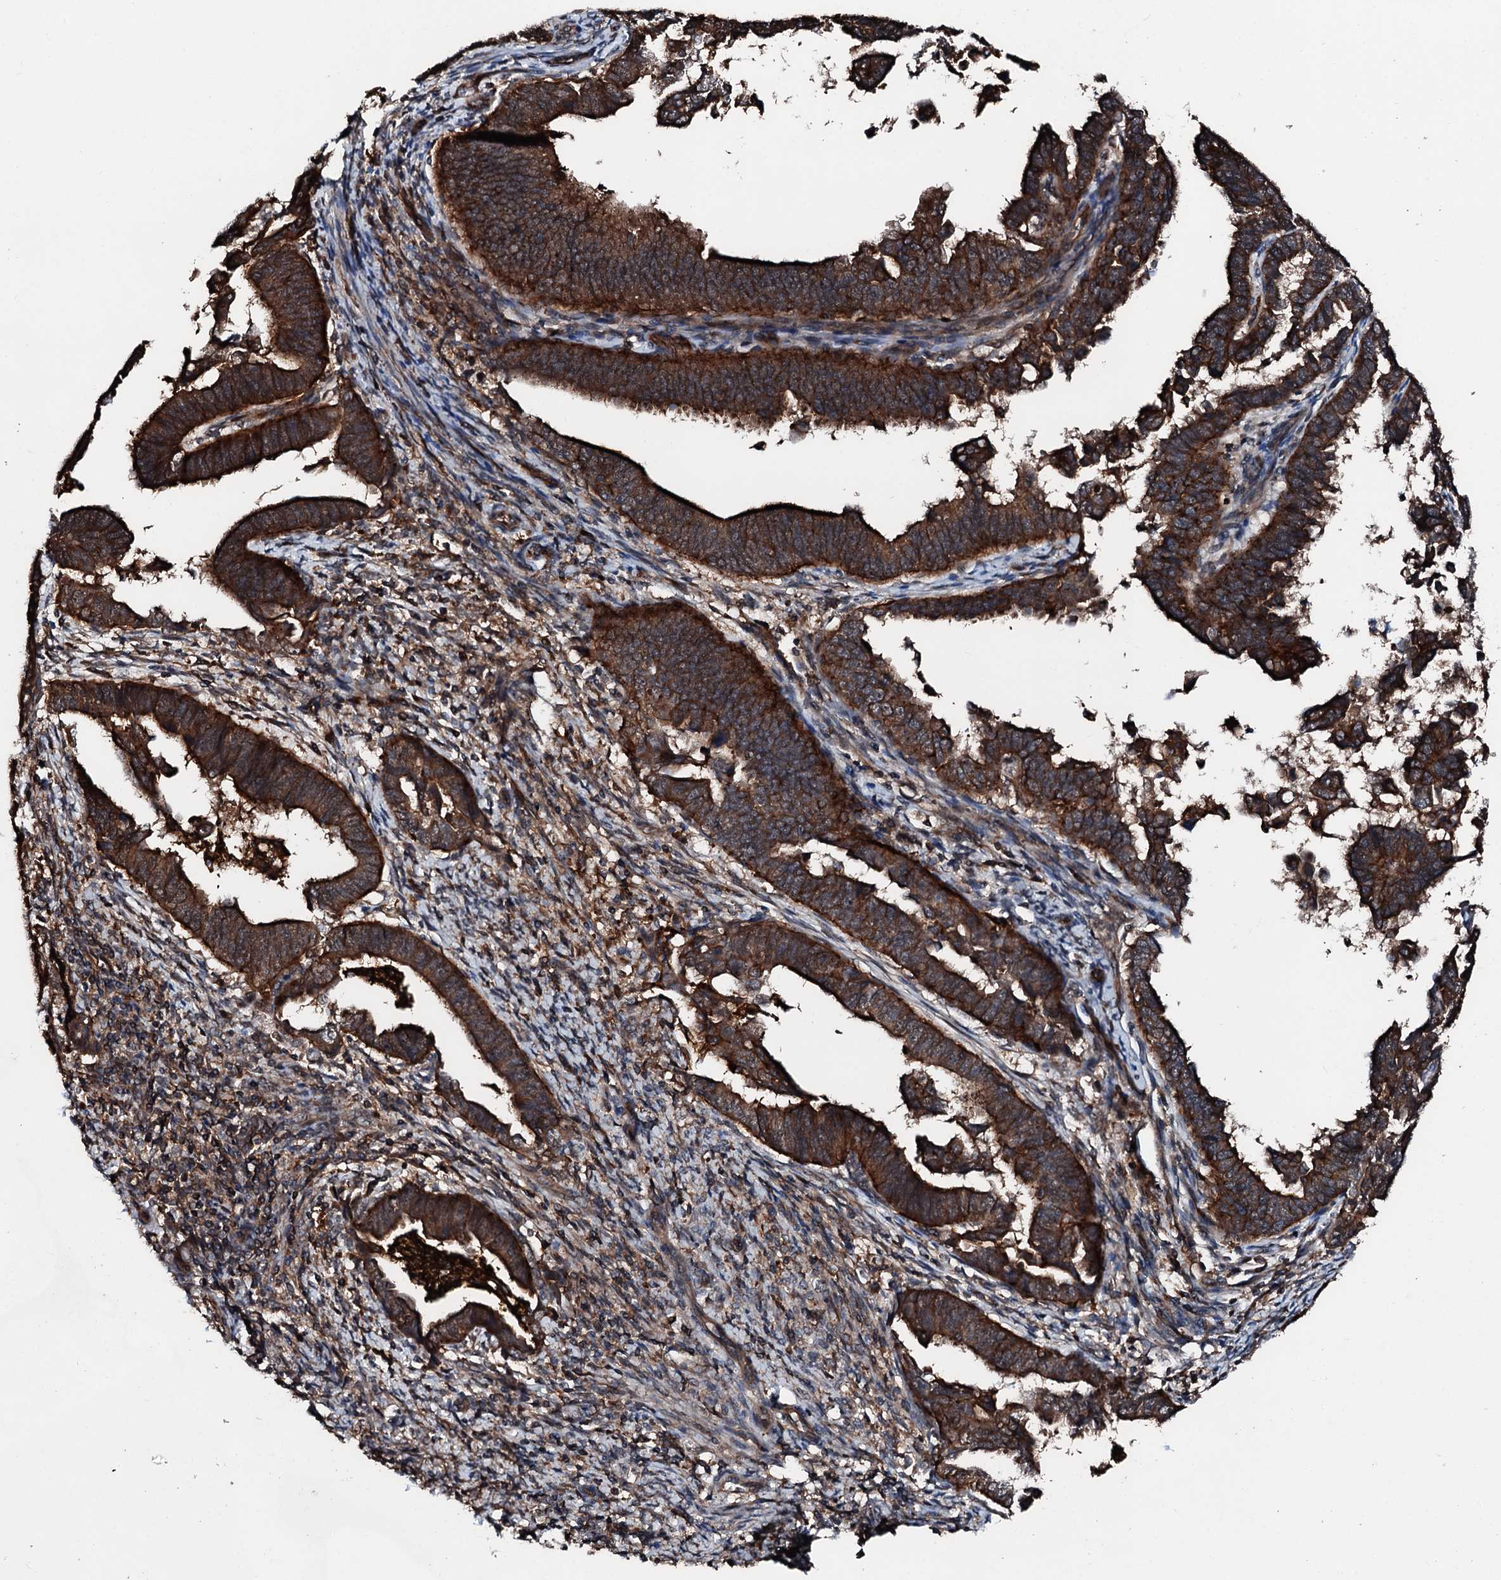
{"staining": {"intensity": "strong", "quantity": ">75%", "location": "cytoplasmic/membranous"}, "tissue": "endometrial cancer", "cell_type": "Tumor cells", "image_type": "cancer", "snomed": [{"axis": "morphology", "description": "Adenocarcinoma, NOS"}, {"axis": "topography", "description": "Endometrium"}], "caption": "Immunohistochemical staining of human endometrial adenocarcinoma exhibits high levels of strong cytoplasmic/membranous protein positivity in about >75% of tumor cells.", "gene": "FGD4", "patient": {"sex": "female", "age": 75}}